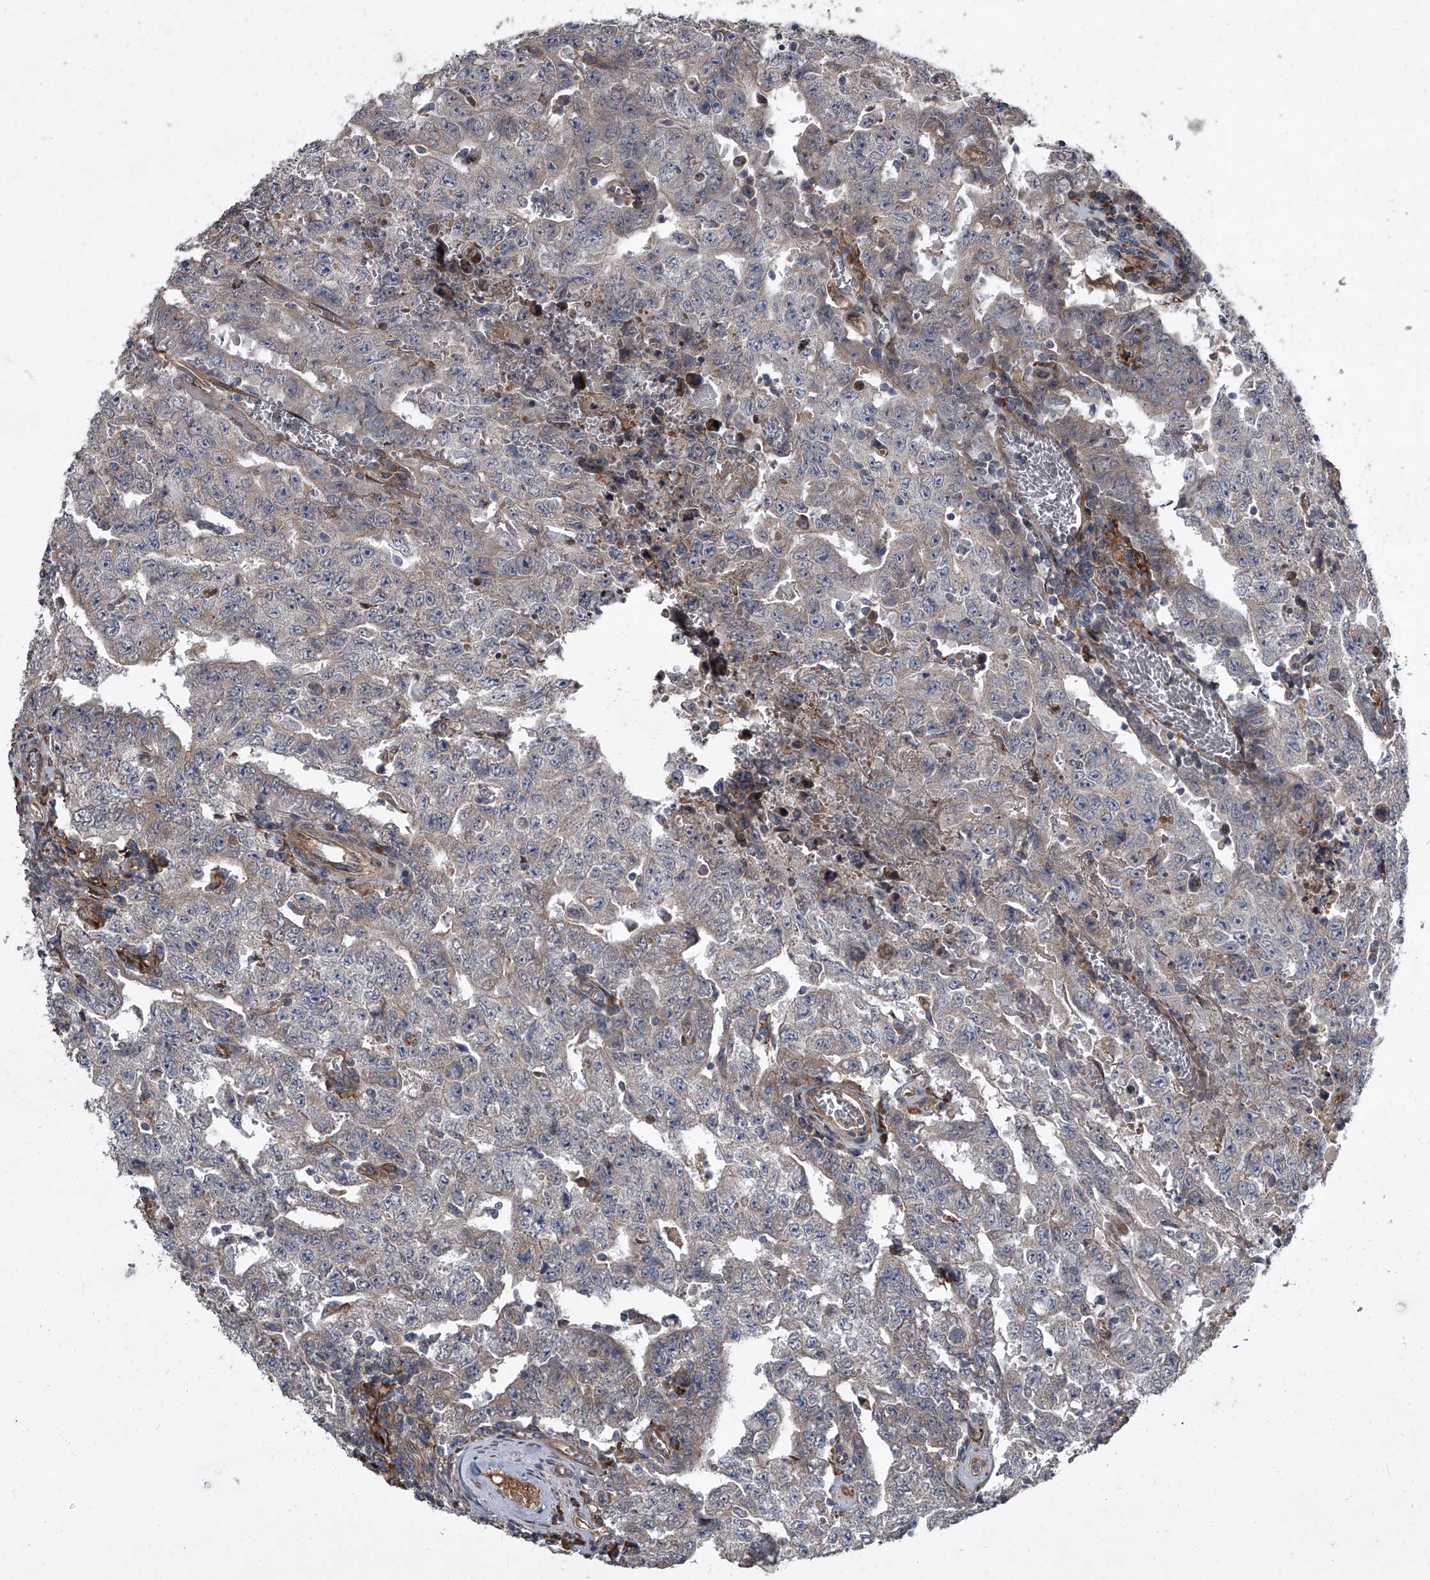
{"staining": {"intensity": "negative", "quantity": "none", "location": "none"}, "tissue": "testis cancer", "cell_type": "Tumor cells", "image_type": "cancer", "snomed": [{"axis": "morphology", "description": "Carcinoma, Embryonal, NOS"}, {"axis": "topography", "description": "Testis"}], "caption": "A high-resolution image shows immunohistochemistry (IHC) staining of embryonal carcinoma (testis), which shows no significant positivity in tumor cells. (Immunohistochemistry, brightfield microscopy, high magnification).", "gene": "EVA1C", "patient": {"sex": "male", "age": 26}}